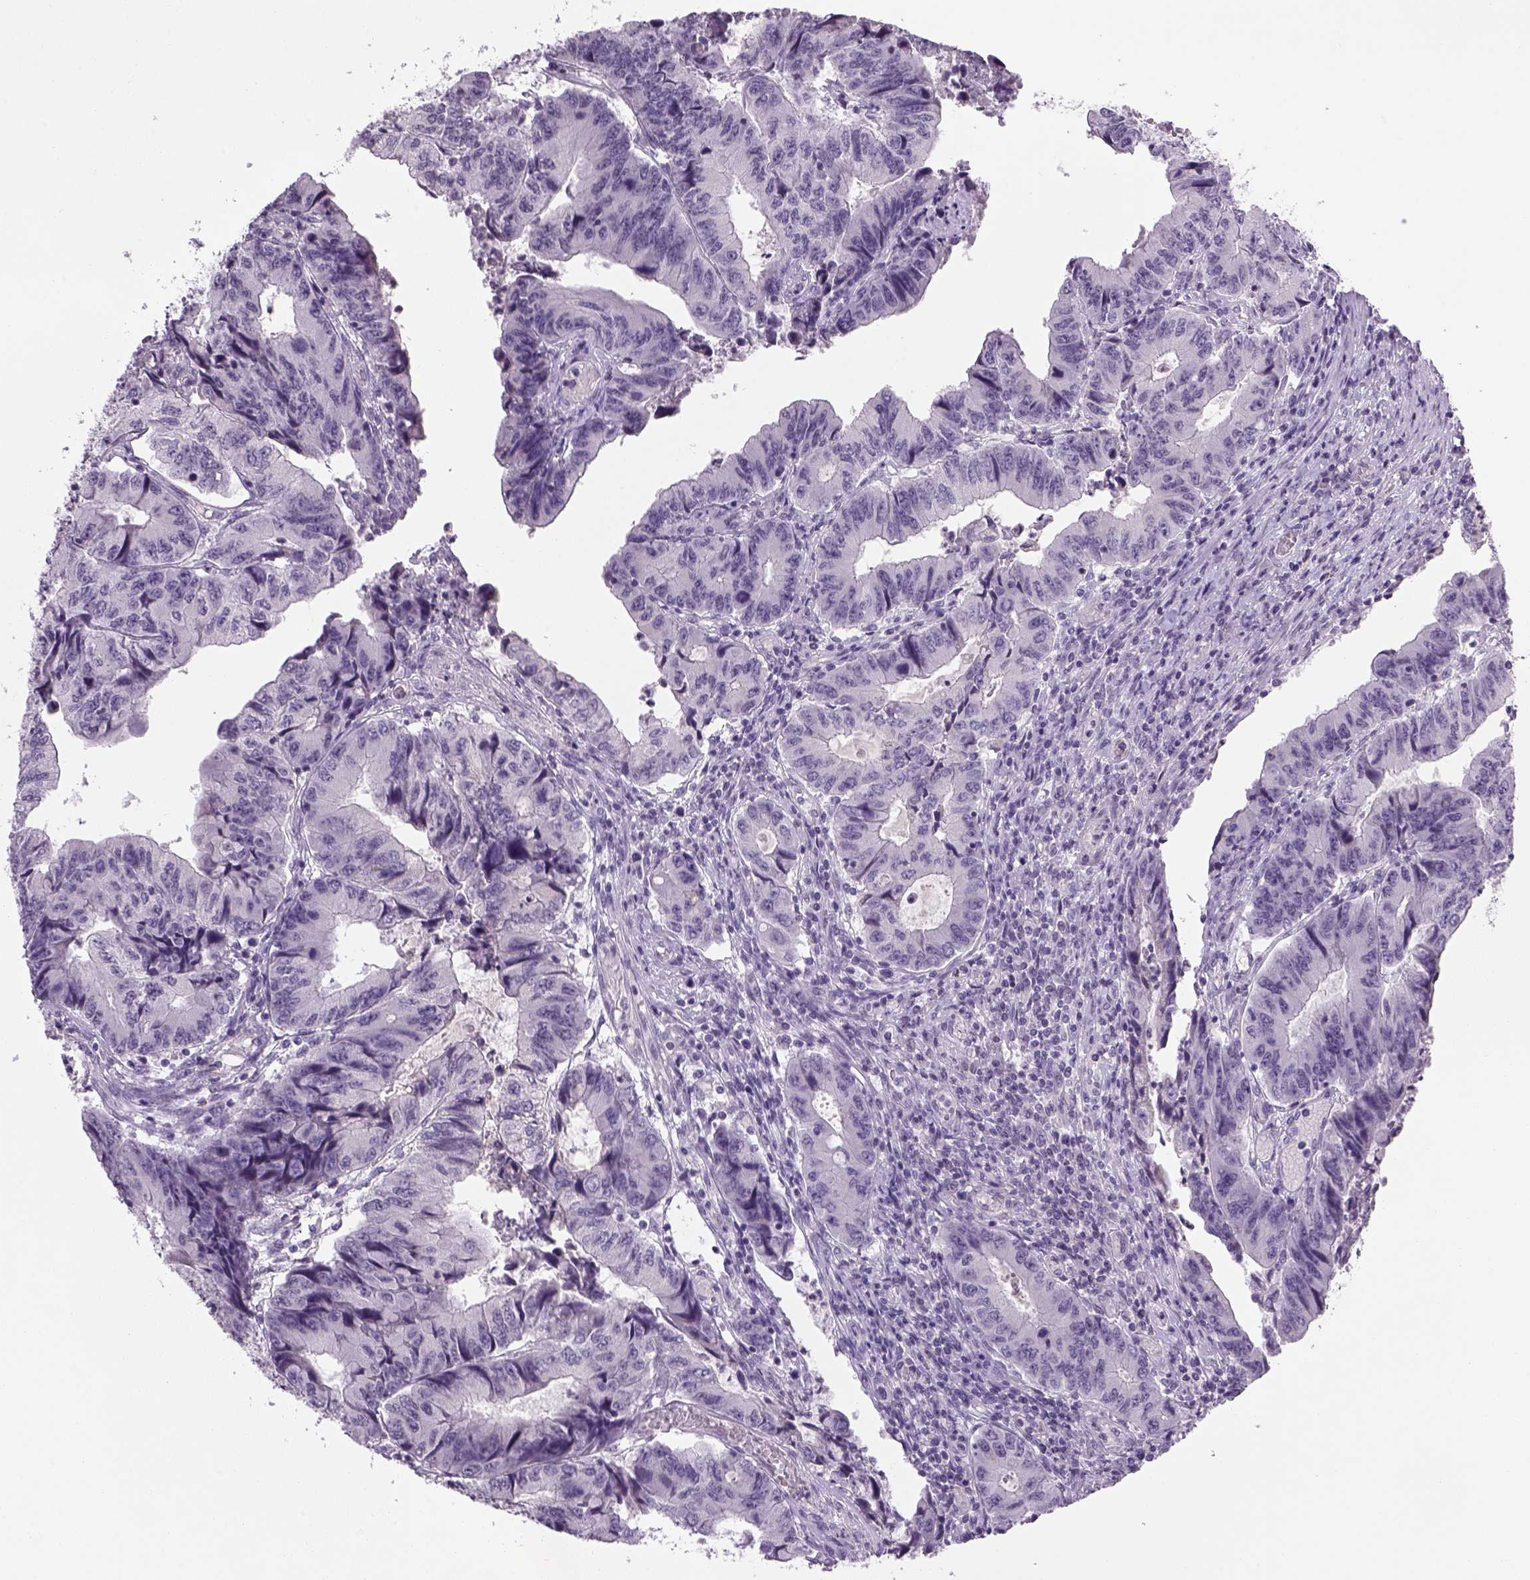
{"staining": {"intensity": "negative", "quantity": "none", "location": "none"}, "tissue": "colorectal cancer", "cell_type": "Tumor cells", "image_type": "cancer", "snomed": [{"axis": "morphology", "description": "Adenocarcinoma, NOS"}, {"axis": "topography", "description": "Colon"}], "caption": "Tumor cells are negative for brown protein staining in colorectal cancer.", "gene": "PRRT1", "patient": {"sex": "male", "age": 53}}